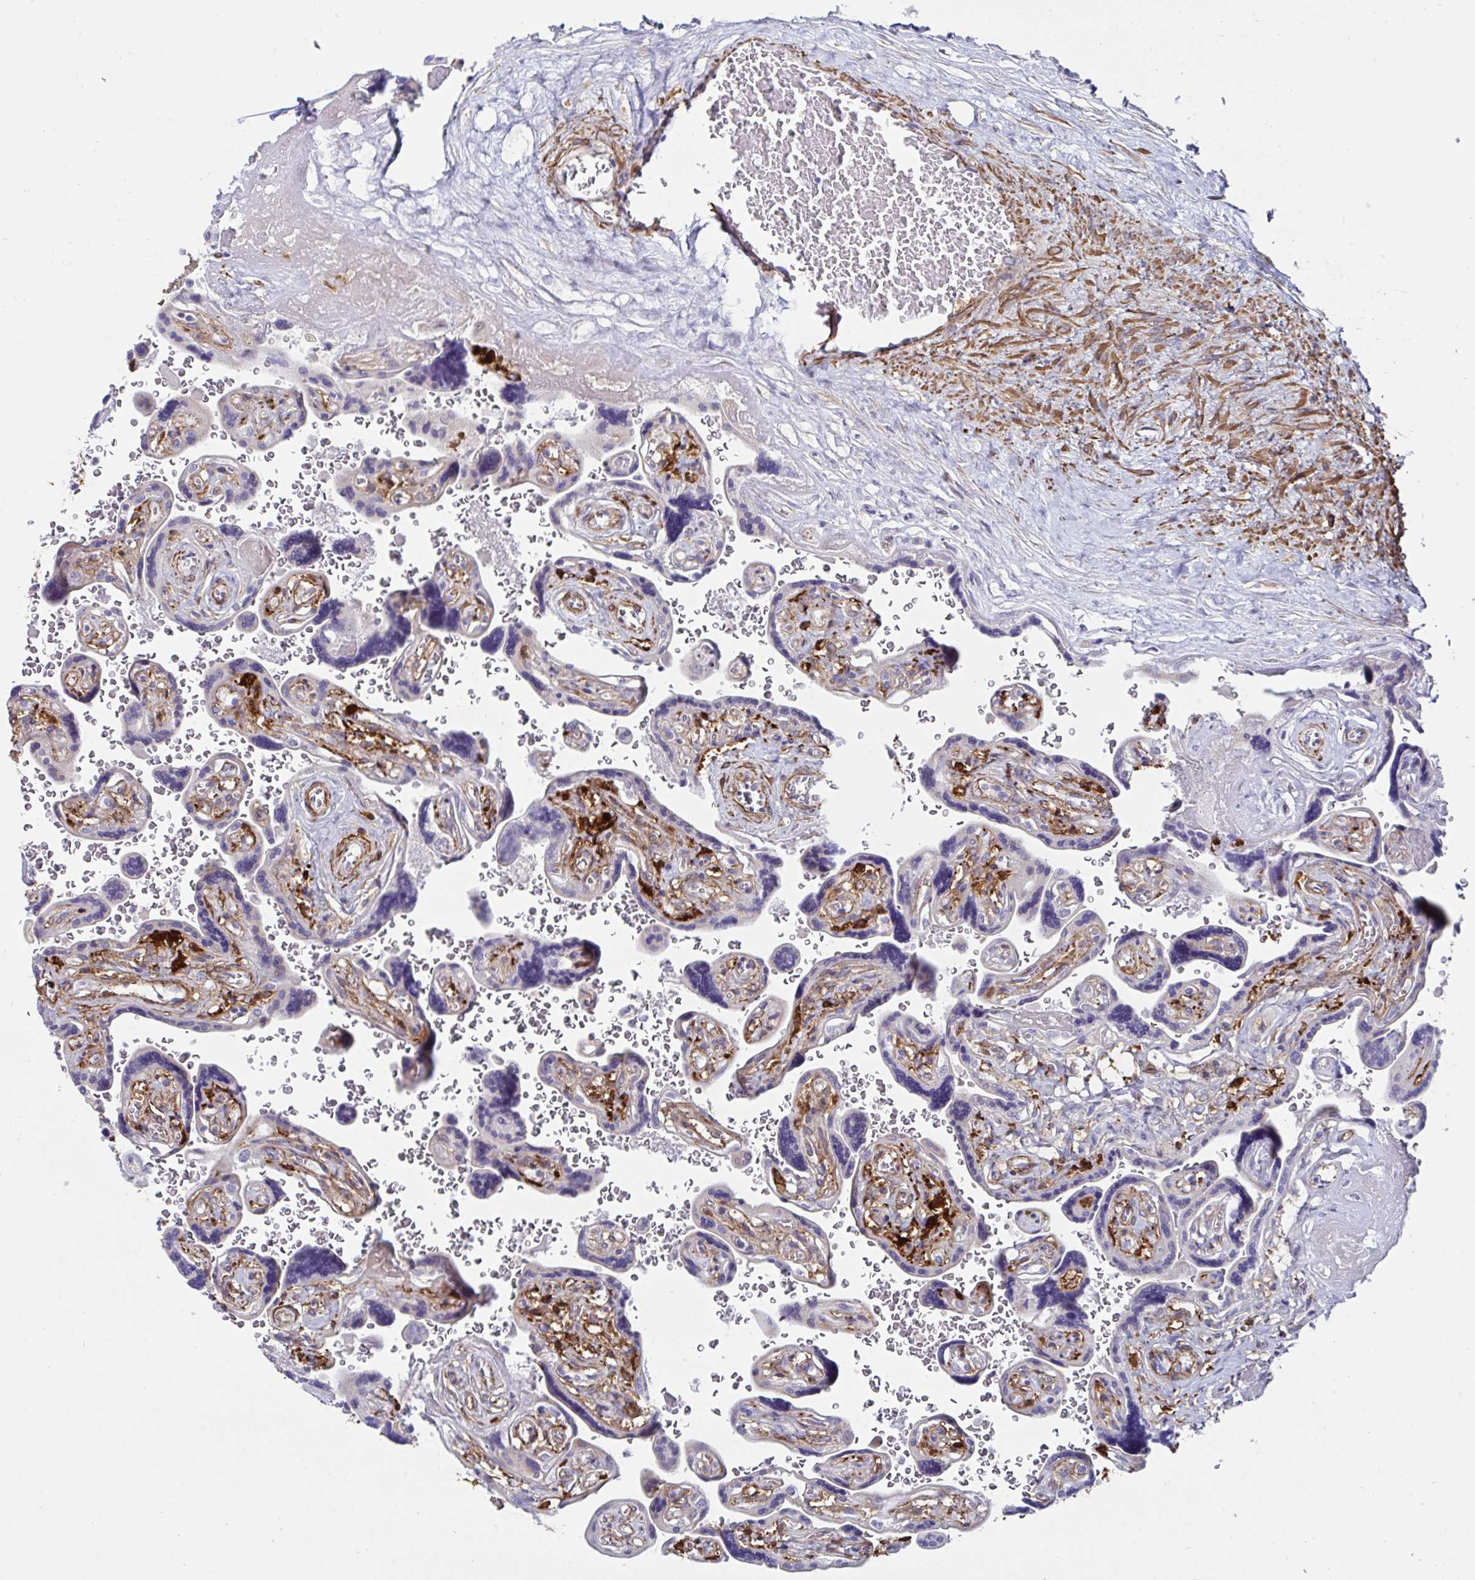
{"staining": {"intensity": "negative", "quantity": "none", "location": "none"}, "tissue": "placenta", "cell_type": "Decidual cells", "image_type": "normal", "snomed": [{"axis": "morphology", "description": "Normal tissue, NOS"}, {"axis": "topography", "description": "Placenta"}], "caption": "High power microscopy micrograph of an immunohistochemistry (IHC) image of normal placenta, revealing no significant expression in decidual cells. (DAB immunohistochemistry, high magnification).", "gene": "FBXL13", "patient": {"sex": "female", "age": 32}}